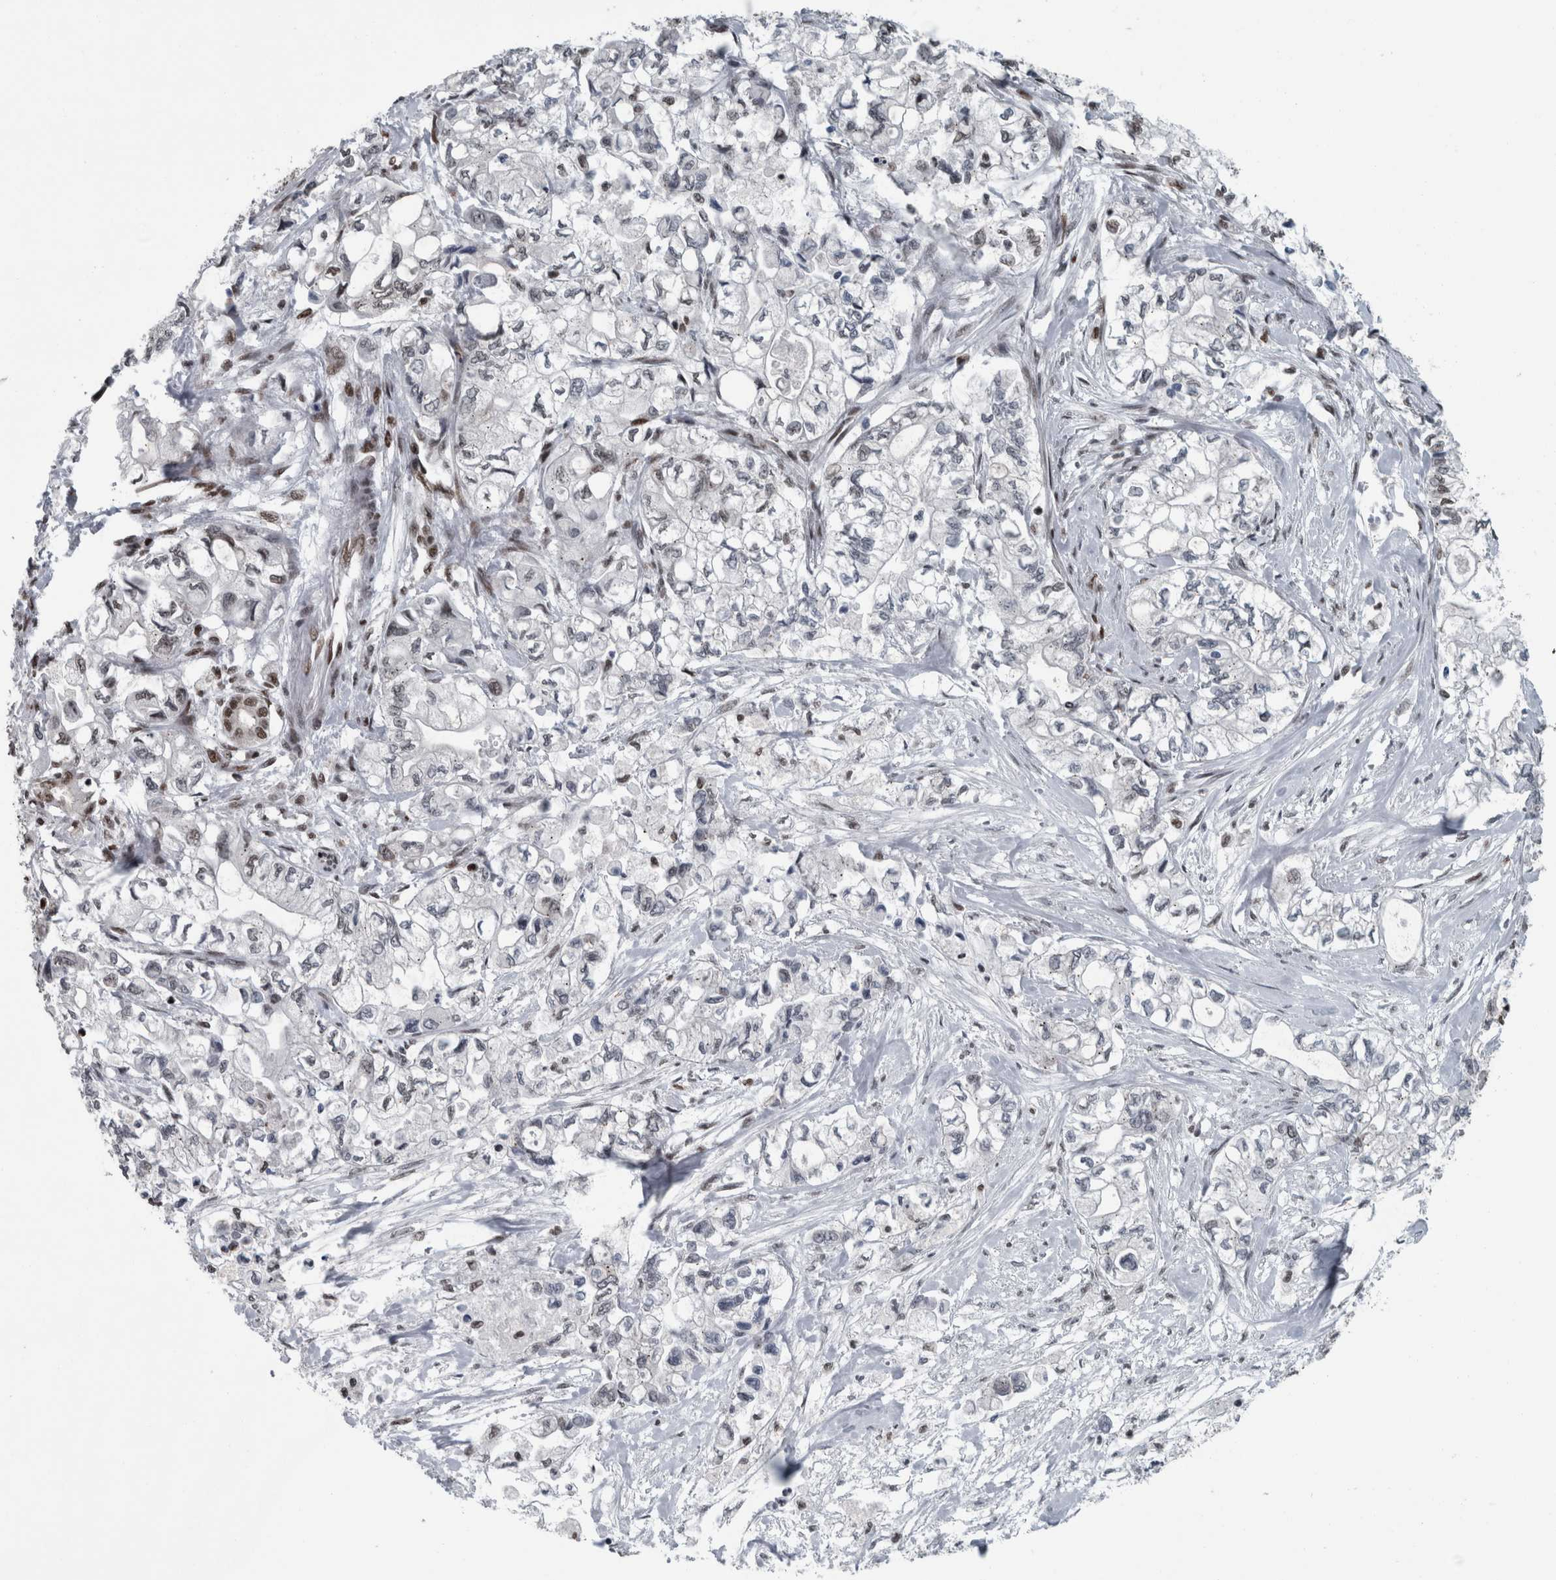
{"staining": {"intensity": "moderate", "quantity": "25%-75%", "location": "nuclear"}, "tissue": "pancreatic cancer", "cell_type": "Tumor cells", "image_type": "cancer", "snomed": [{"axis": "morphology", "description": "Adenocarcinoma, NOS"}, {"axis": "topography", "description": "Pancreas"}], "caption": "DAB immunohistochemical staining of human pancreatic adenocarcinoma reveals moderate nuclear protein expression in approximately 25%-75% of tumor cells.", "gene": "DNMT3A", "patient": {"sex": "male", "age": 79}}